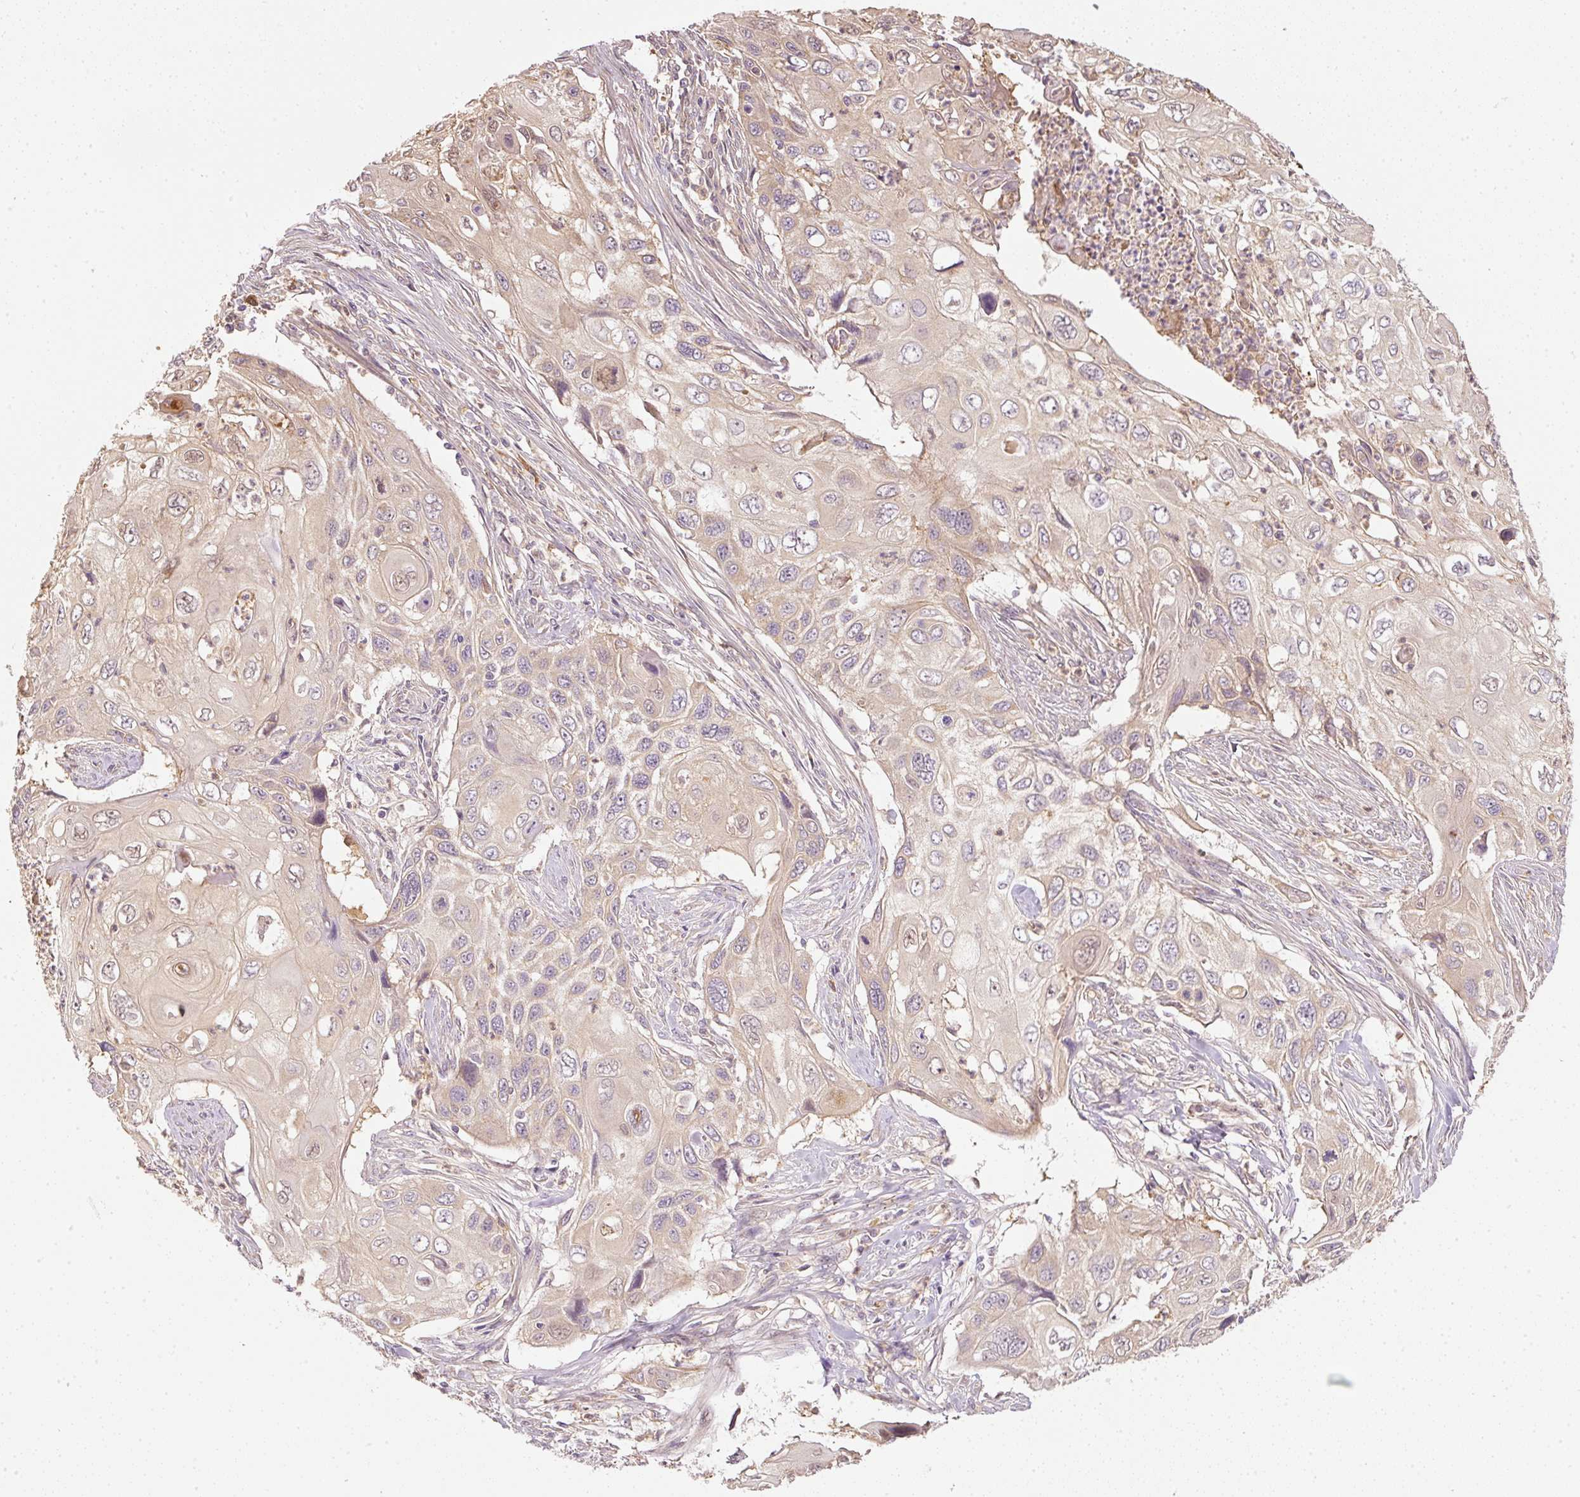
{"staining": {"intensity": "weak", "quantity": "25%-75%", "location": "cytoplasmic/membranous"}, "tissue": "cervical cancer", "cell_type": "Tumor cells", "image_type": "cancer", "snomed": [{"axis": "morphology", "description": "Squamous cell carcinoma, NOS"}, {"axis": "topography", "description": "Cervix"}], "caption": "About 25%-75% of tumor cells in human cervical cancer exhibit weak cytoplasmic/membranous protein positivity as visualized by brown immunohistochemical staining.", "gene": "CTTNBP2", "patient": {"sex": "female", "age": 70}}